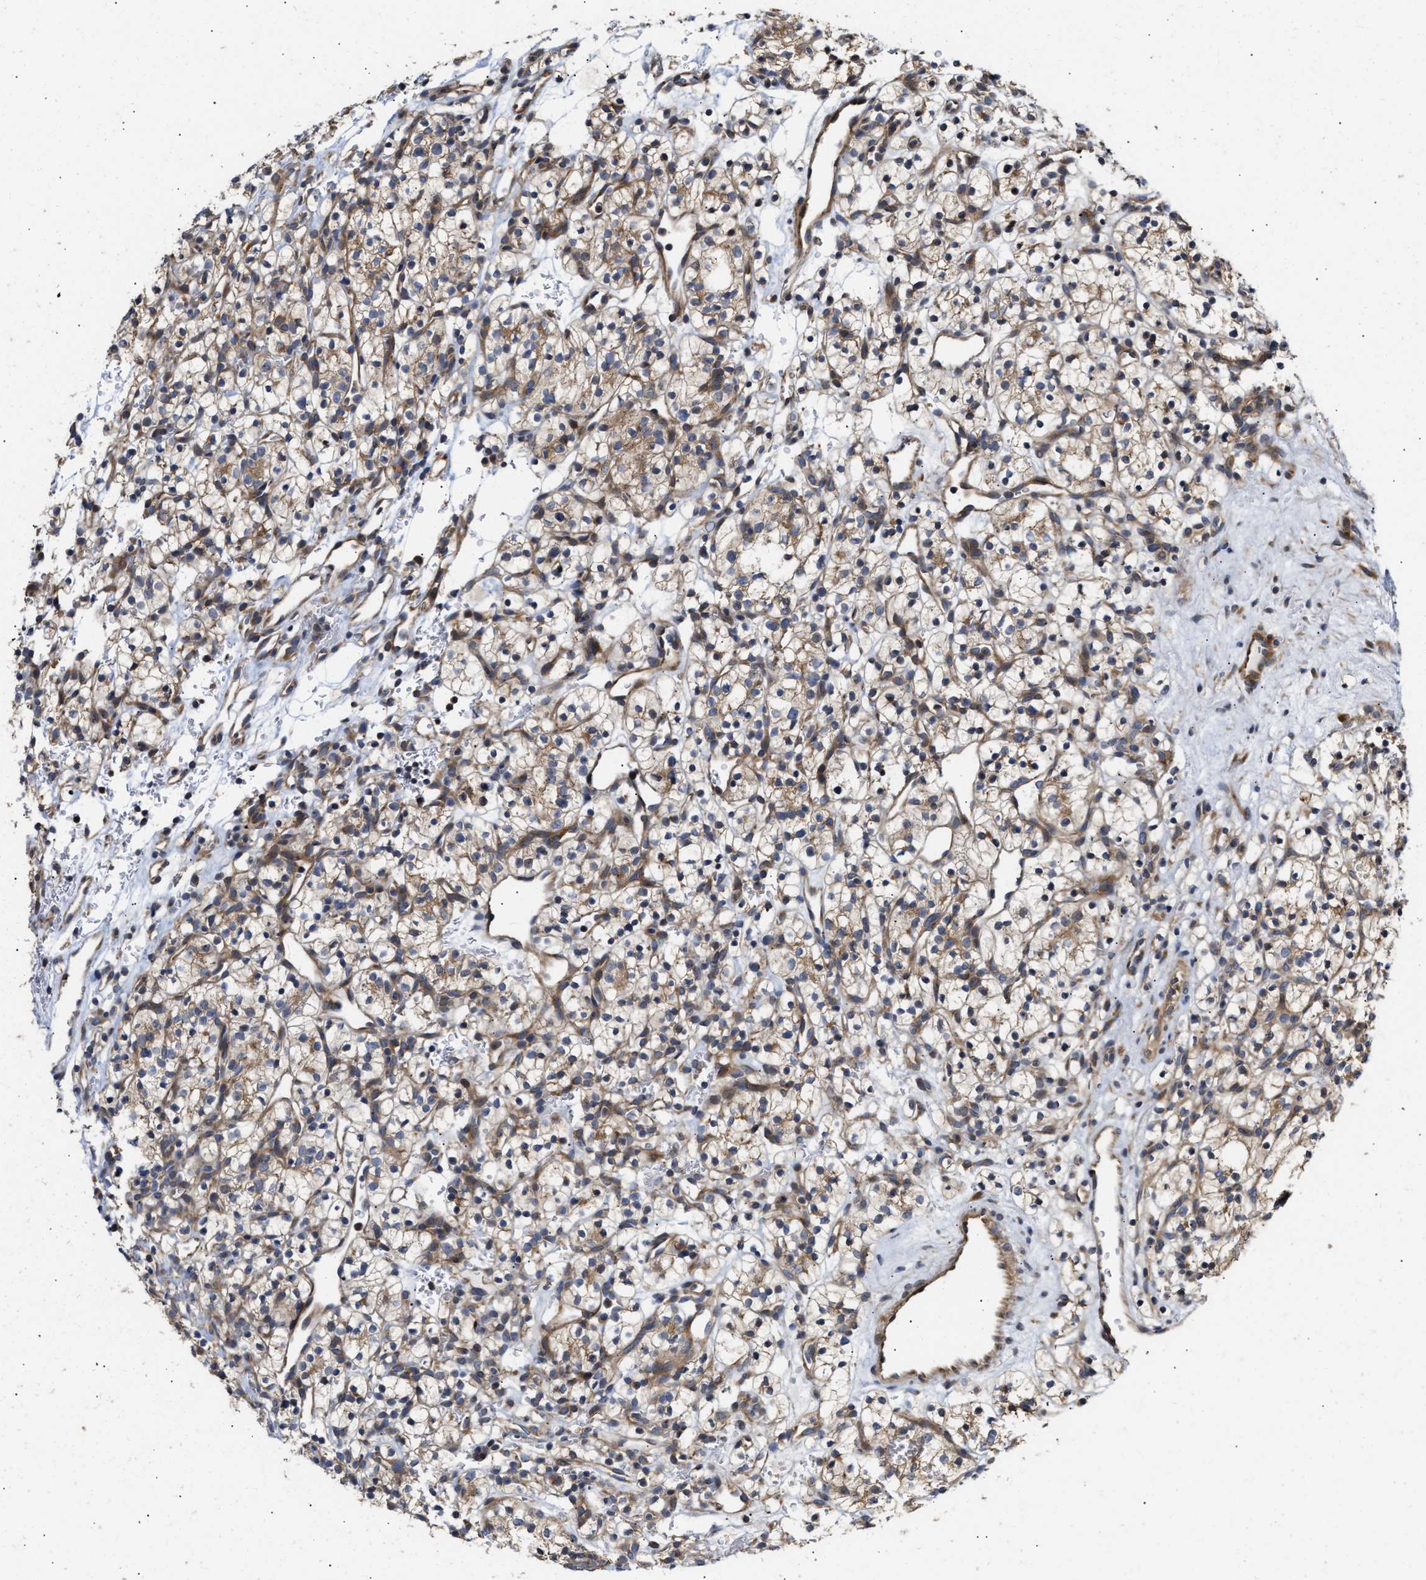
{"staining": {"intensity": "moderate", "quantity": "25%-75%", "location": "cytoplasmic/membranous"}, "tissue": "renal cancer", "cell_type": "Tumor cells", "image_type": "cancer", "snomed": [{"axis": "morphology", "description": "Adenocarcinoma, NOS"}, {"axis": "topography", "description": "Kidney"}], "caption": "A medium amount of moderate cytoplasmic/membranous staining is seen in approximately 25%-75% of tumor cells in renal cancer tissue.", "gene": "CLIP2", "patient": {"sex": "female", "age": 57}}